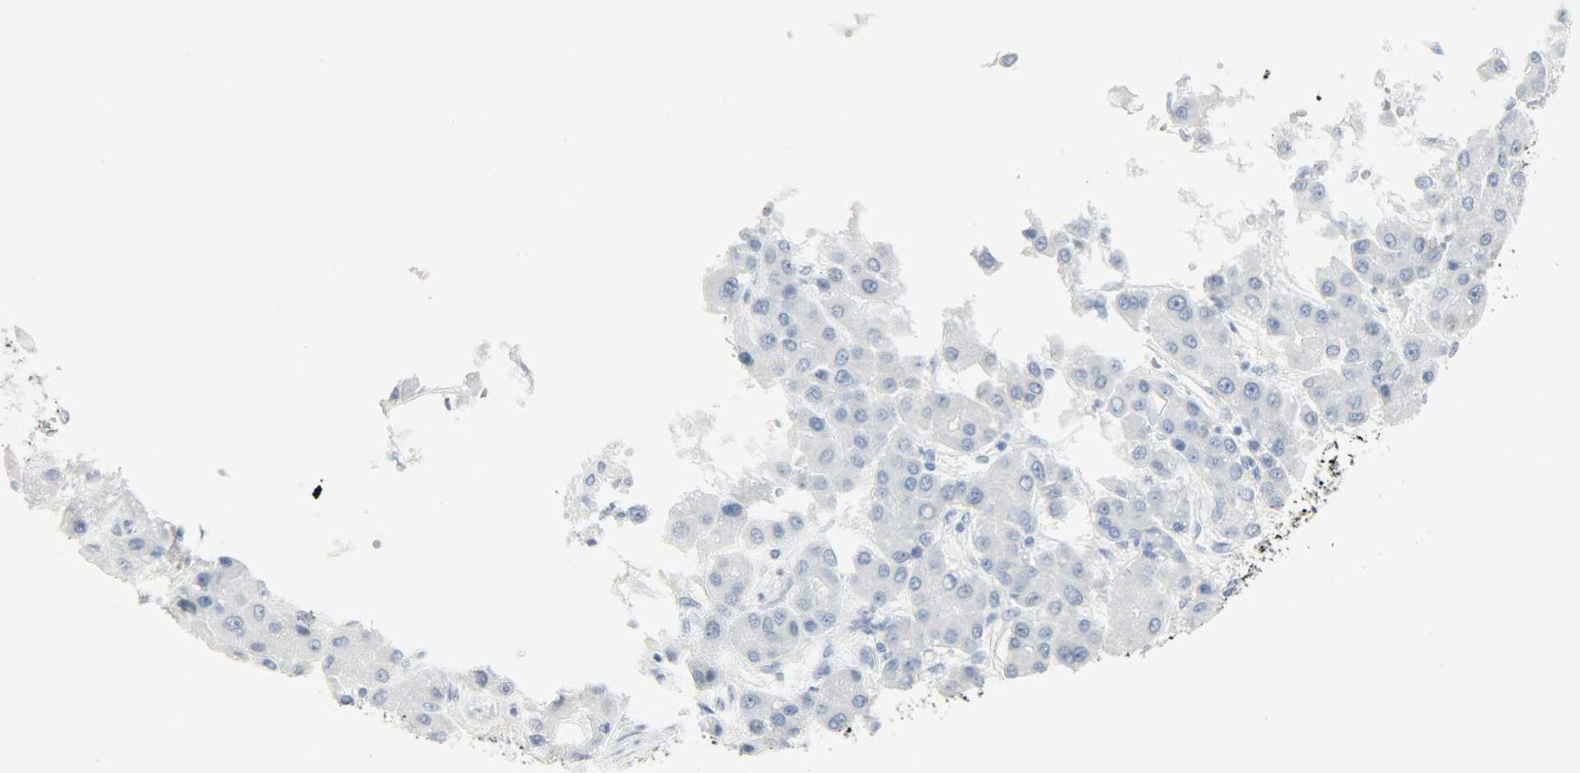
{"staining": {"intensity": "negative", "quantity": "none", "location": "none"}, "tissue": "liver cancer", "cell_type": "Tumor cells", "image_type": "cancer", "snomed": [{"axis": "morphology", "description": "Carcinoma, Hepatocellular, NOS"}, {"axis": "topography", "description": "Liver"}], "caption": "This is an IHC micrograph of liver hepatocellular carcinoma. There is no expression in tumor cells.", "gene": "HELLS", "patient": {"sex": "male", "age": 55}}